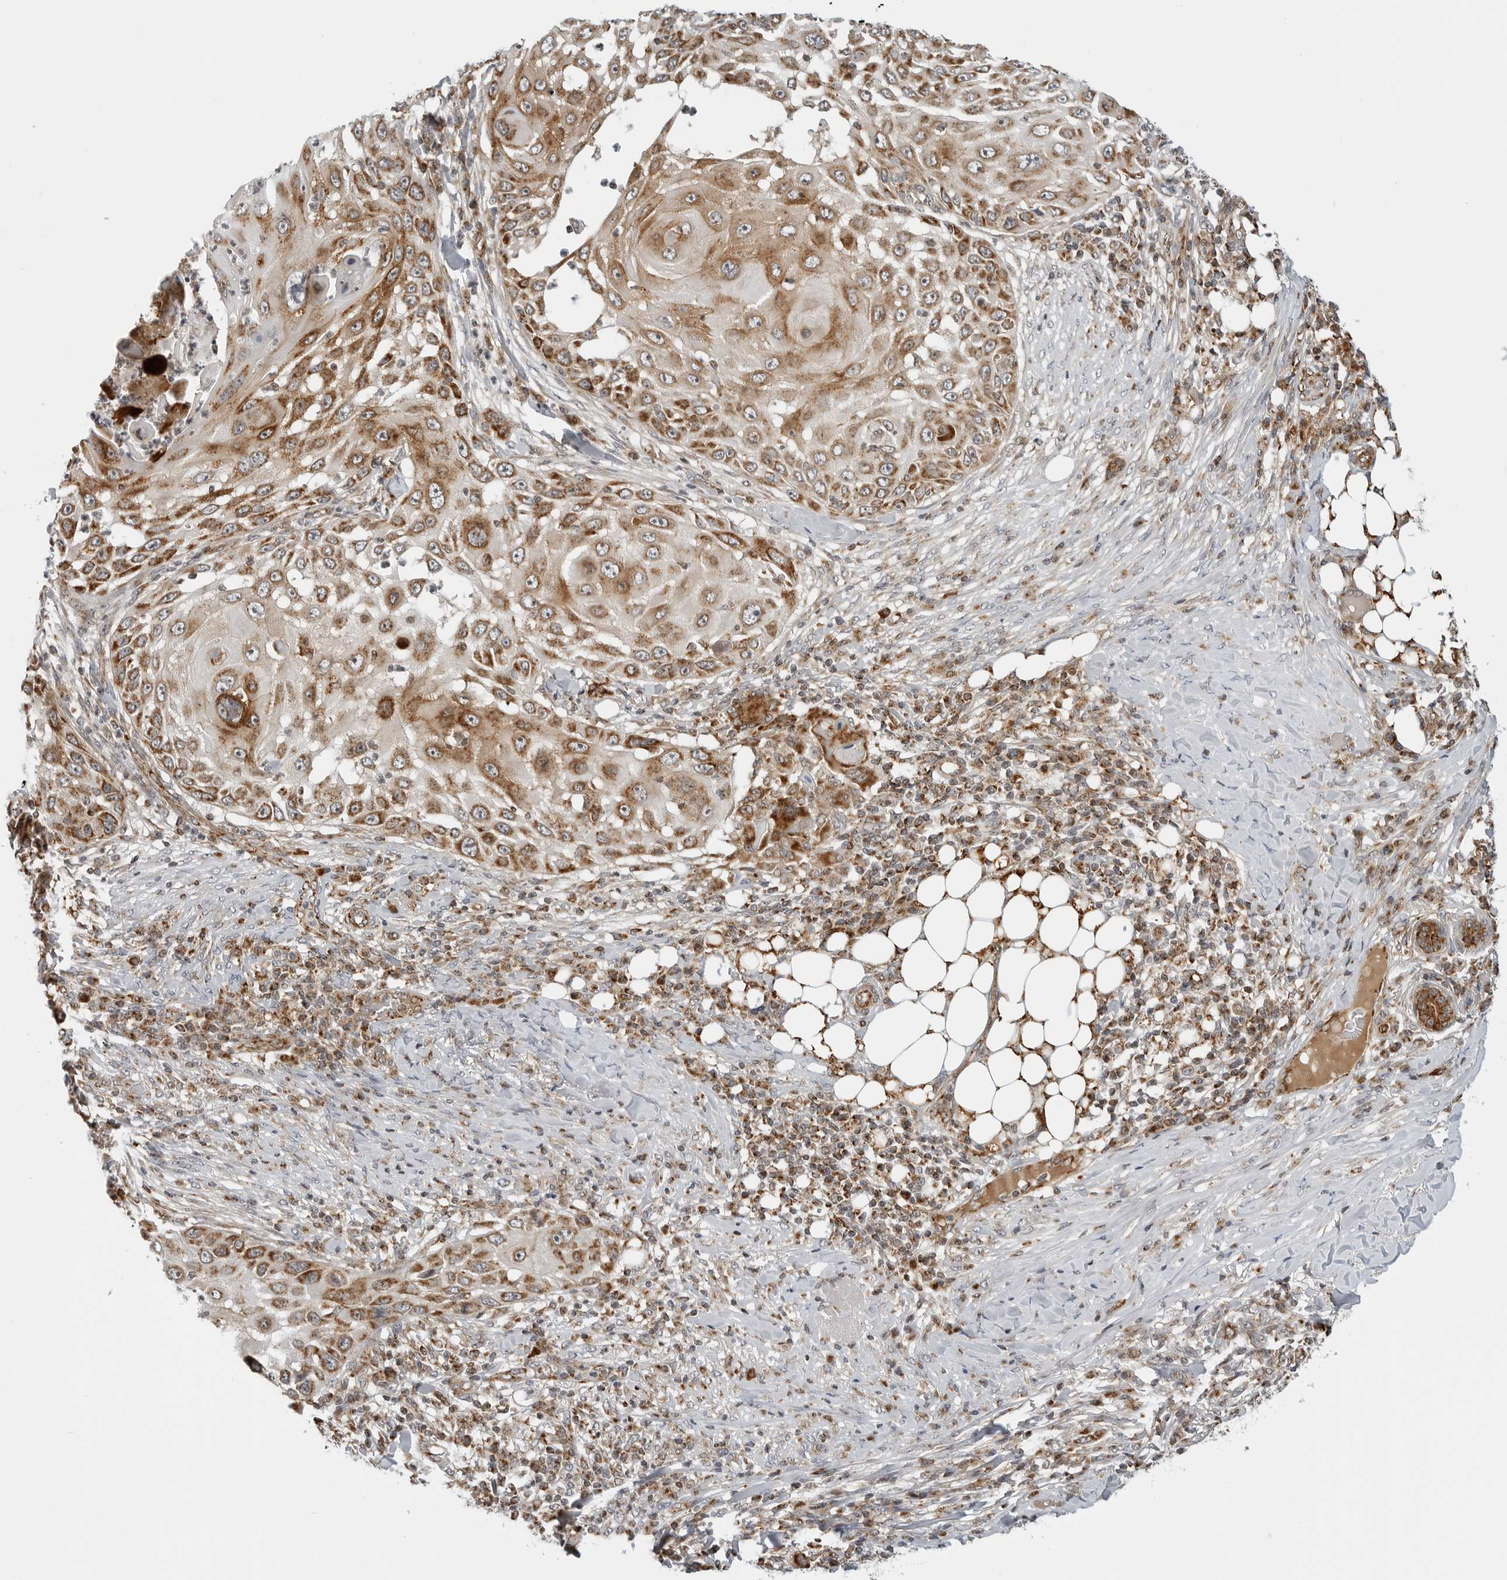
{"staining": {"intensity": "moderate", "quantity": ">75%", "location": "cytoplasmic/membranous"}, "tissue": "skin cancer", "cell_type": "Tumor cells", "image_type": "cancer", "snomed": [{"axis": "morphology", "description": "Squamous cell carcinoma, NOS"}, {"axis": "topography", "description": "Skin"}], "caption": "Immunohistochemistry staining of skin cancer (squamous cell carcinoma), which displays medium levels of moderate cytoplasmic/membranous positivity in approximately >75% of tumor cells indicating moderate cytoplasmic/membranous protein expression. The staining was performed using DAB (3,3'-diaminobenzidine) (brown) for protein detection and nuclei were counterstained in hematoxylin (blue).", "gene": "PEX2", "patient": {"sex": "female", "age": 44}}